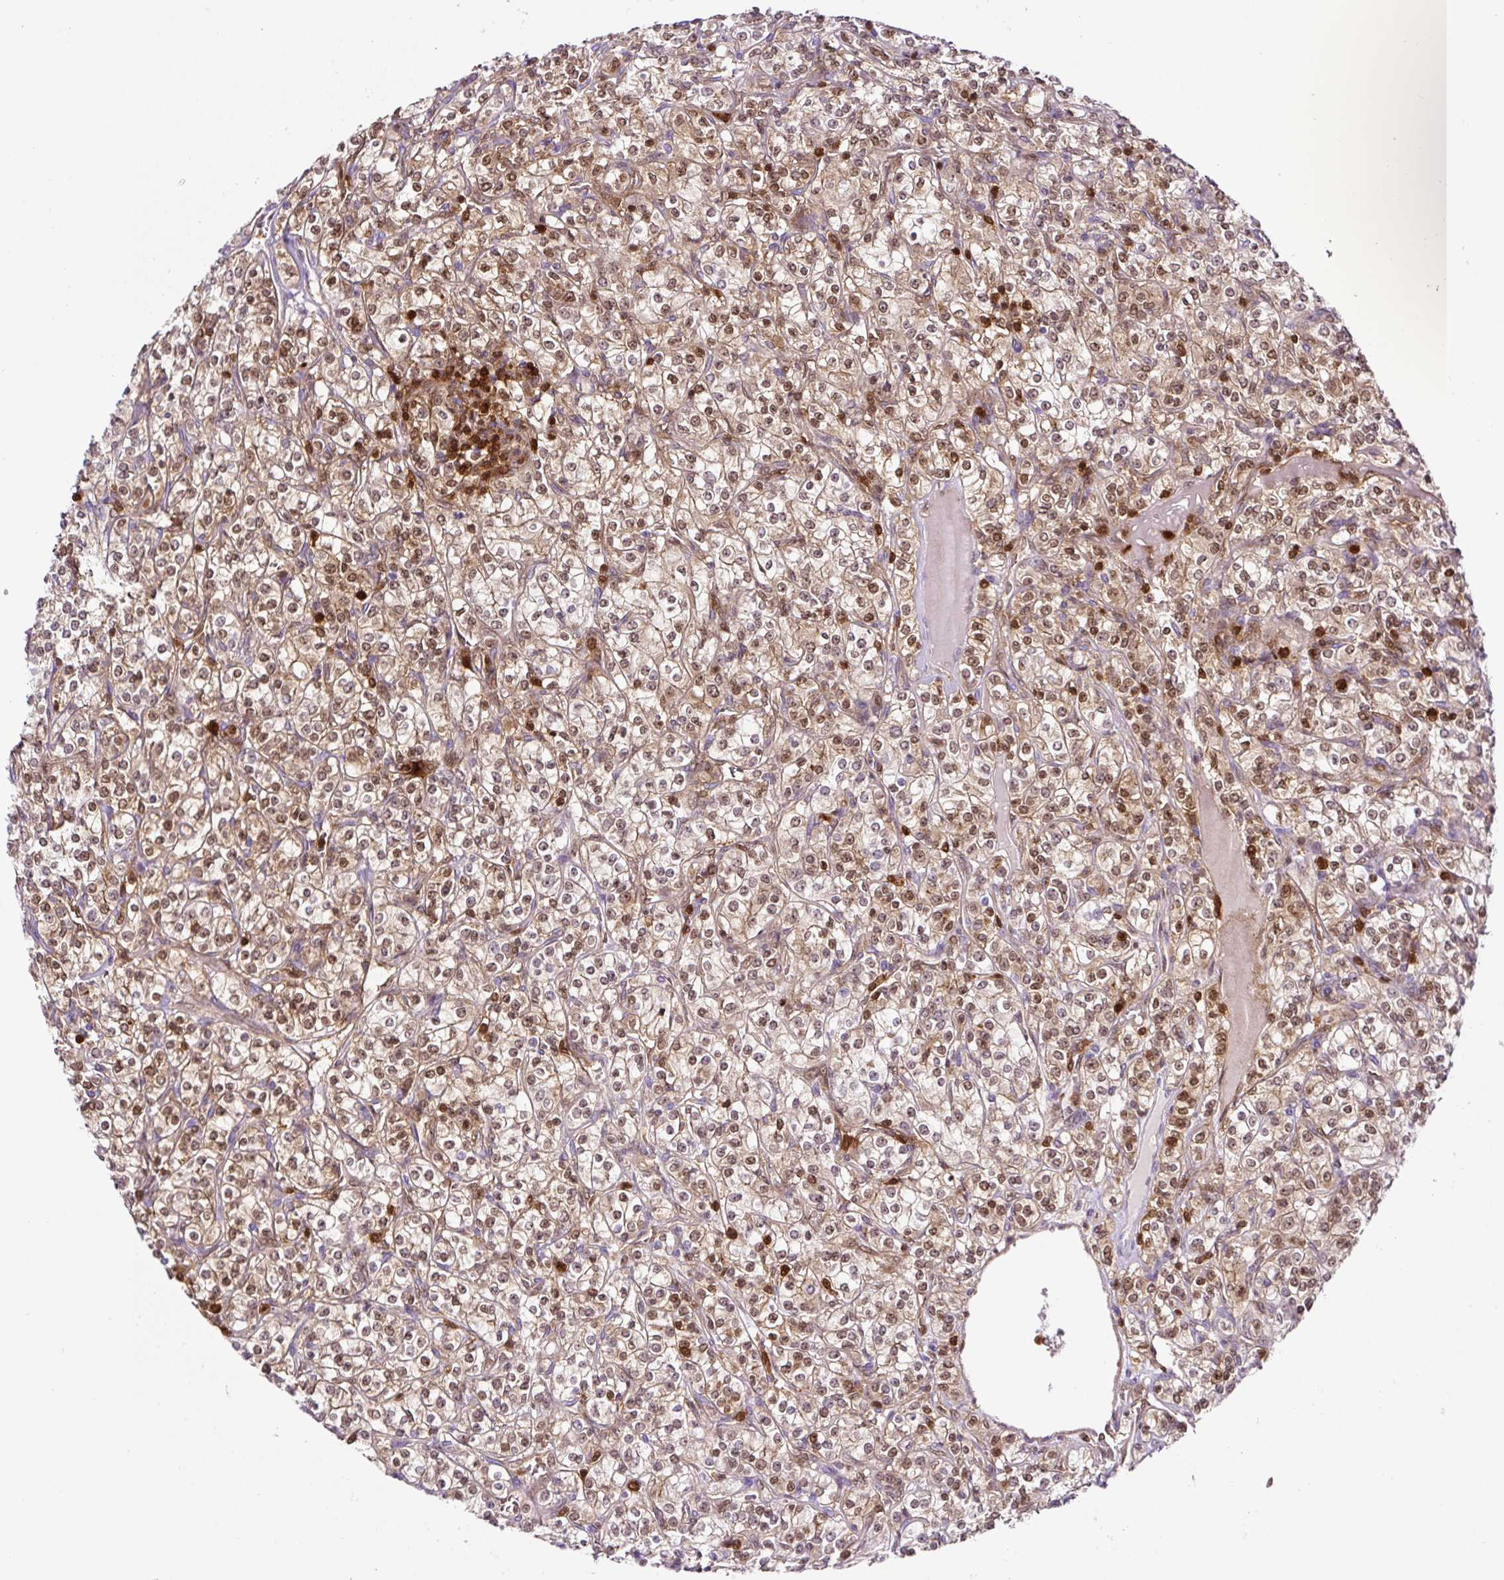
{"staining": {"intensity": "moderate", "quantity": ">75%", "location": "cytoplasmic/membranous,nuclear"}, "tissue": "renal cancer", "cell_type": "Tumor cells", "image_type": "cancer", "snomed": [{"axis": "morphology", "description": "Adenocarcinoma, NOS"}, {"axis": "topography", "description": "Kidney"}], "caption": "Moderate cytoplasmic/membranous and nuclear staining for a protein is appreciated in about >75% of tumor cells of adenocarcinoma (renal) using IHC.", "gene": "ANXA1", "patient": {"sex": "male", "age": 77}}